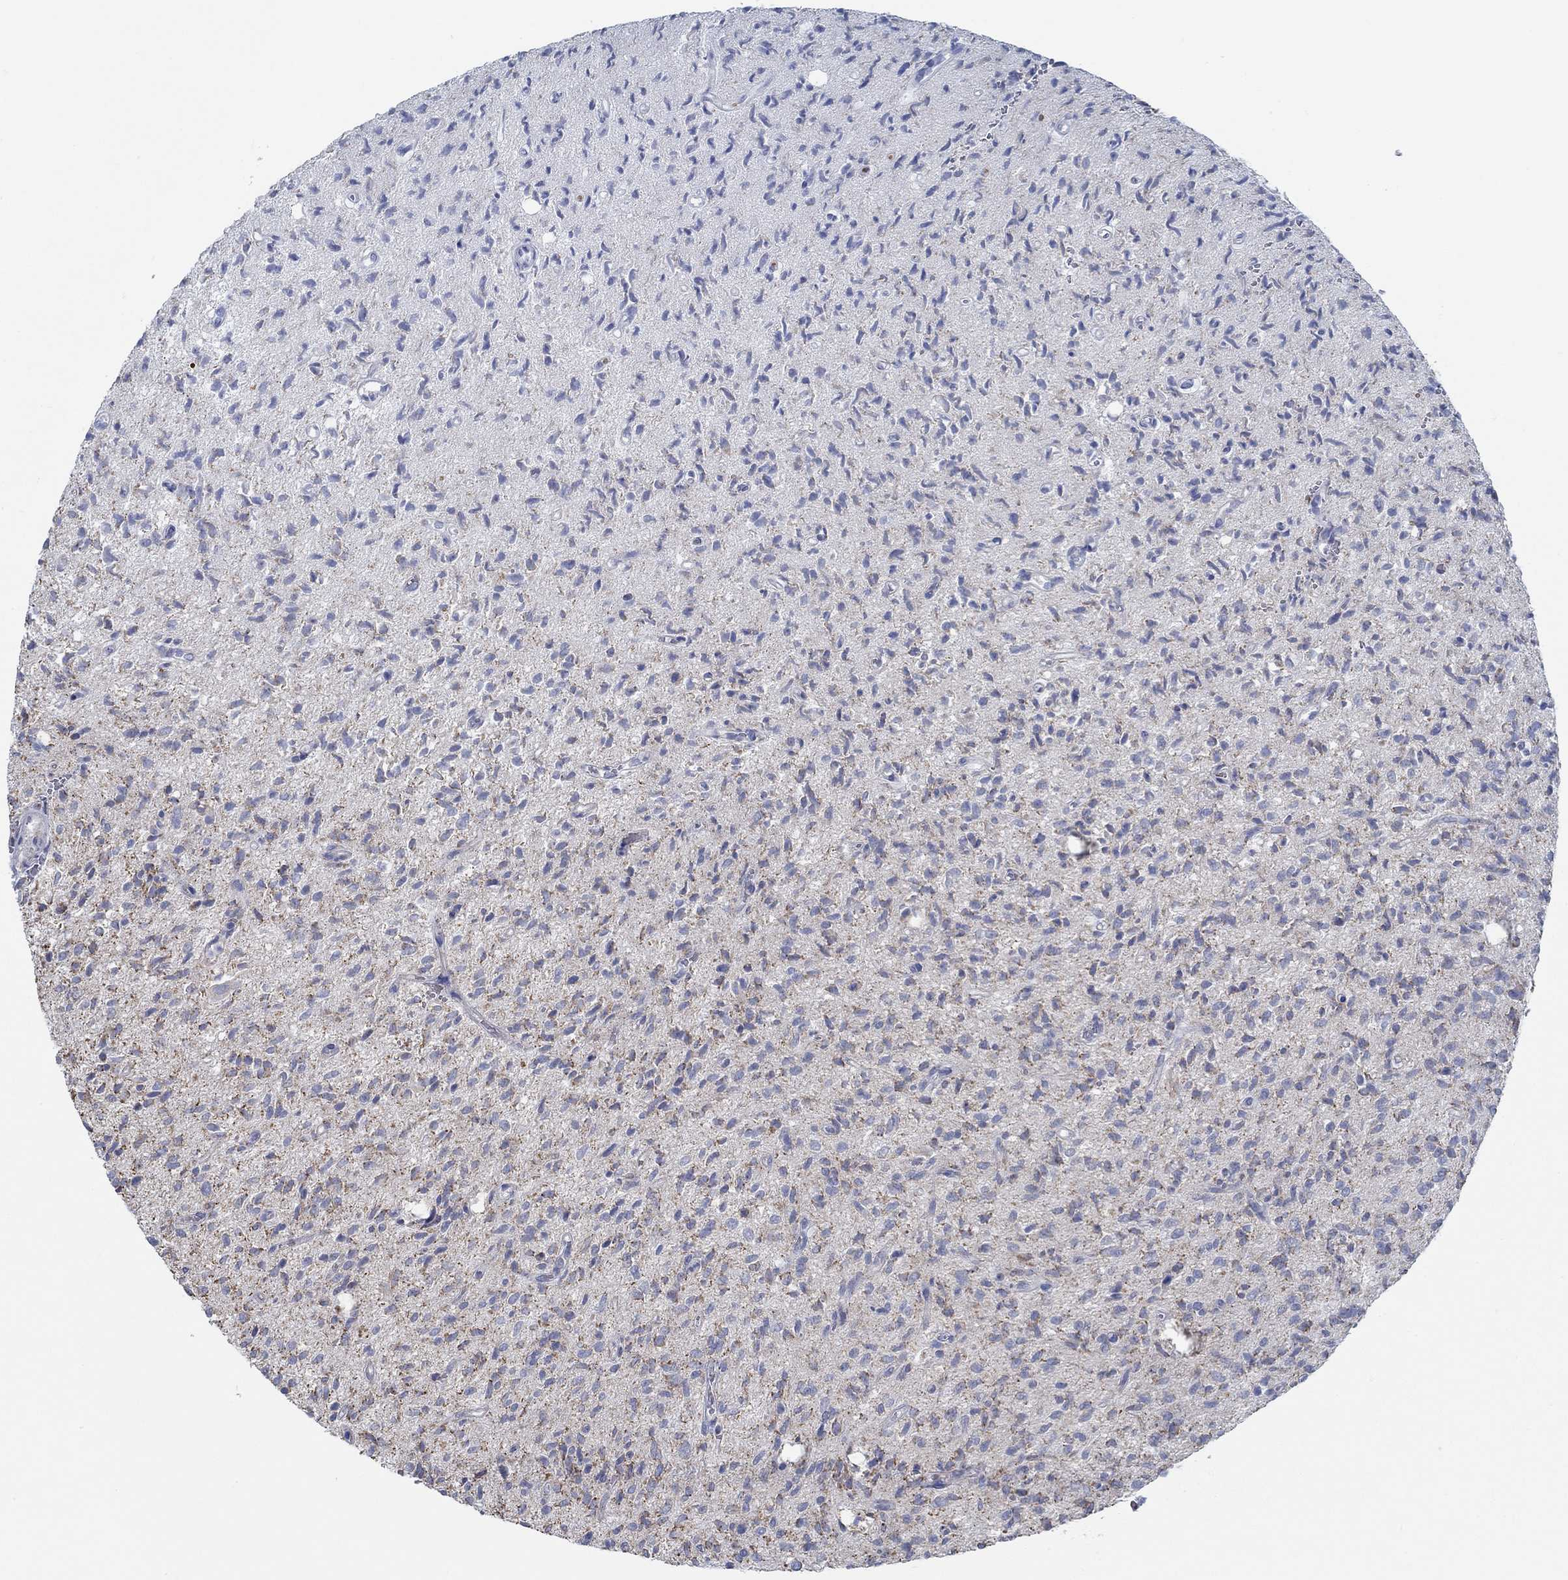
{"staining": {"intensity": "negative", "quantity": "none", "location": "none"}, "tissue": "glioma", "cell_type": "Tumor cells", "image_type": "cancer", "snomed": [{"axis": "morphology", "description": "Glioma, malignant, High grade"}, {"axis": "topography", "description": "Brain"}], "caption": "Immunohistochemistry histopathology image of human high-grade glioma (malignant) stained for a protein (brown), which exhibits no expression in tumor cells. (Immunohistochemistry (ihc), brightfield microscopy, high magnification).", "gene": "GLOD5", "patient": {"sex": "male", "age": 64}}